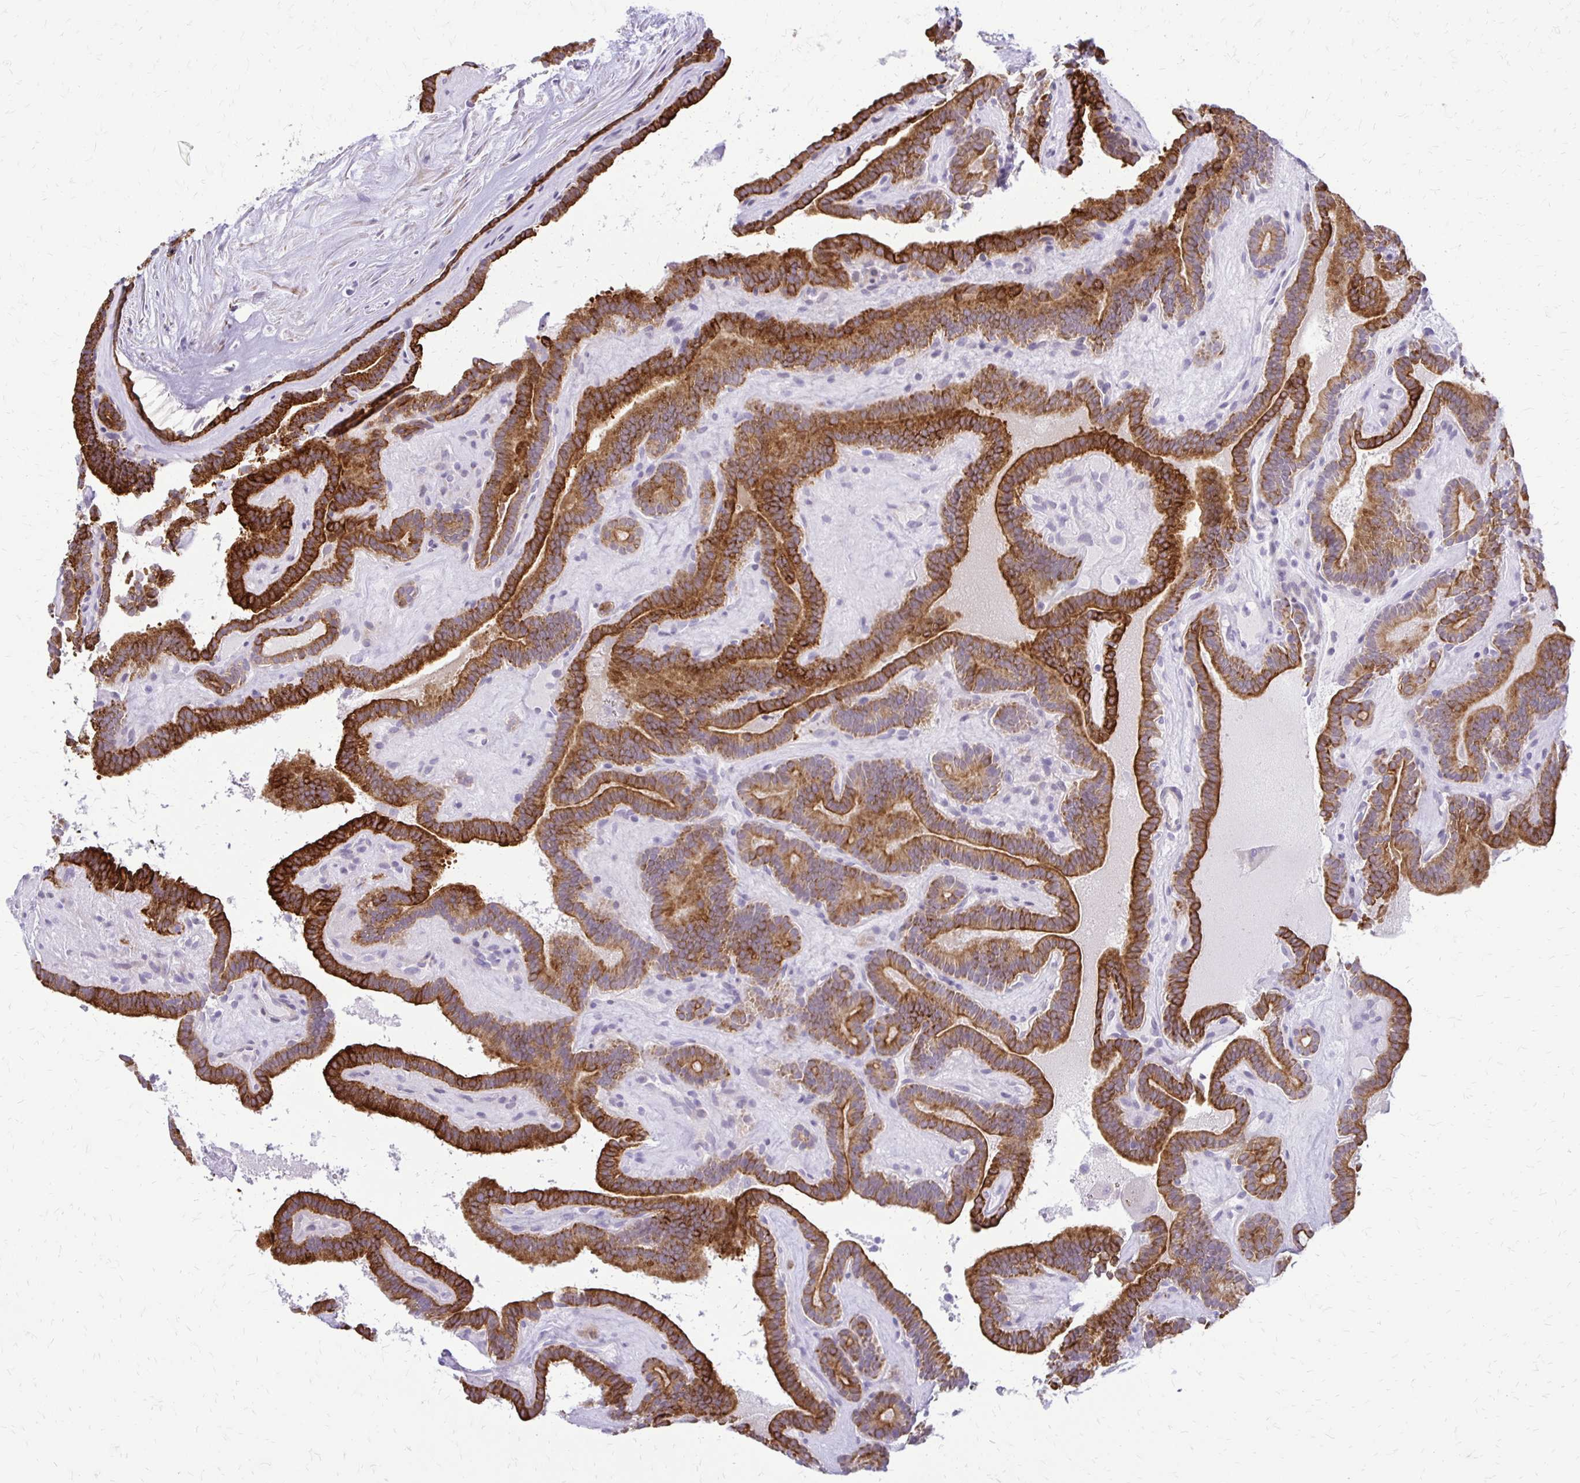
{"staining": {"intensity": "strong", "quantity": ">75%", "location": "cytoplasmic/membranous"}, "tissue": "thyroid cancer", "cell_type": "Tumor cells", "image_type": "cancer", "snomed": [{"axis": "morphology", "description": "Papillary adenocarcinoma, NOS"}, {"axis": "topography", "description": "Thyroid gland"}], "caption": "Strong cytoplasmic/membranous expression for a protein is appreciated in approximately >75% of tumor cells of thyroid cancer (papillary adenocarcinoma) using immunohistochemistry (IHC).", "gene": "EPYC", "patient": {"sex": "female", "age": 21}}